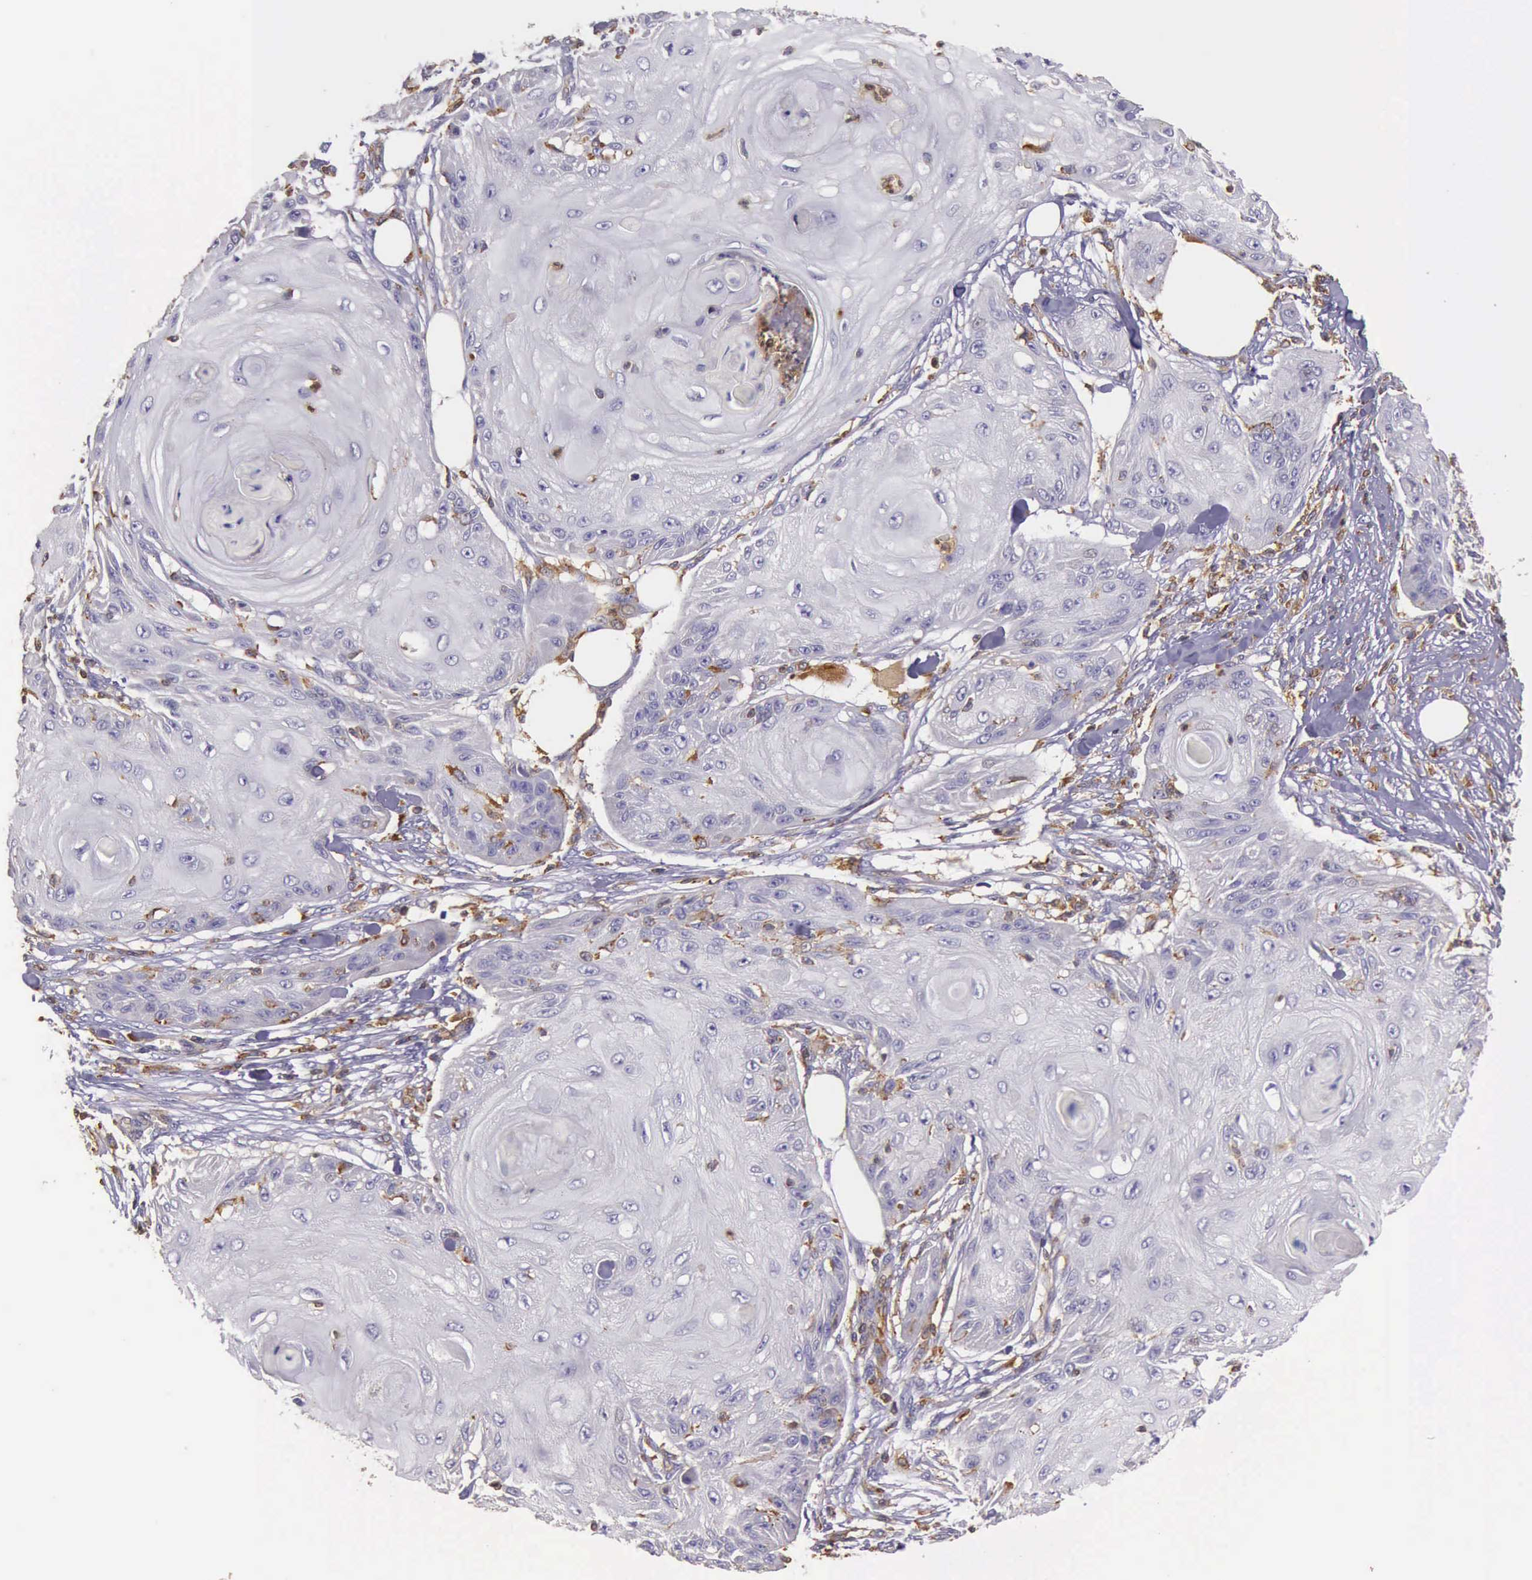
{"staining": {"intensity": "negative", "quantity": "none", "location": "none"}, "tissue": "skin cancer", "cell_type": "Tumor cells", "image_type": "cancer", "snomed": [{"axis": "morphology", "description": "Squamous cell carcinoma, NOS"}, {"axis": "topography", "description": "Skin"}], "caption": "An immunohistochemistry photomicrograph of skin cancer is shown. There is no staining in tumor cells of skin cancer.", "gene": "ARHGAP4", "patient": {"sex": "female", "age": 88}}